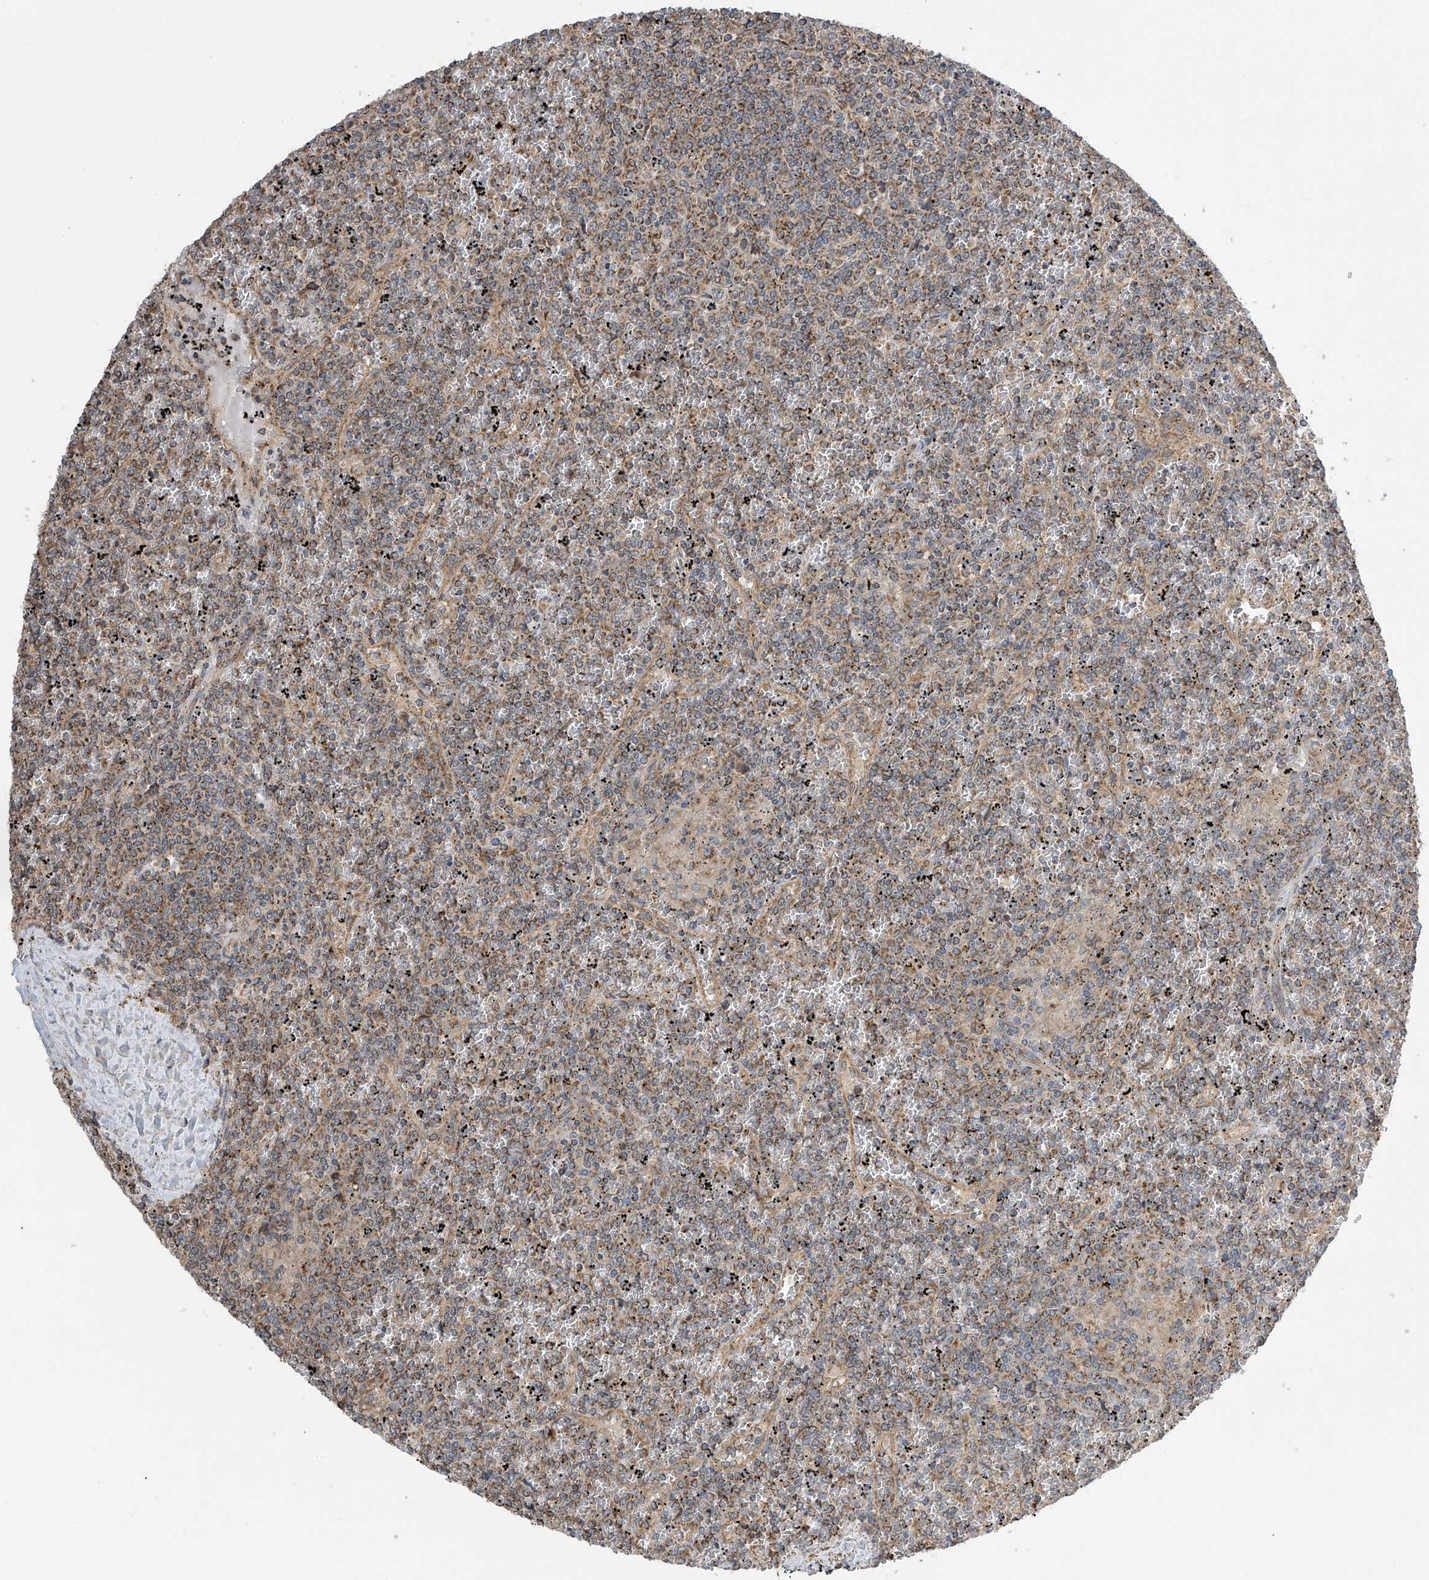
{"staining": {"intensity": "moderate", "quantity": ">75%", "location": "cytoplasmic/membranous"}, "tissue": "lymphoma", "cell_type": "Tumor cells", "image_type": "cancer", "snomed": [{"axis": "morphology", "description": "Malignant lymphoma, non-Hodgkin's type, Low grade"}, {"axis": "topography", "description": "Spleen"}], "caption": "High-magnification brightfield microscopy of malignant lymphoma, non-Hodgkin's type (low-grade) stained with DAB (3,3'-diaminobenzidine) (brown) and counterstained with hematoxylin (blue). tumor cells exhibit moderate cytoplasmic/membranous staining is identified in approximately>75% of cells.", "gene": "PNPT1", "patient": {"sex": "female", "age": 19}}